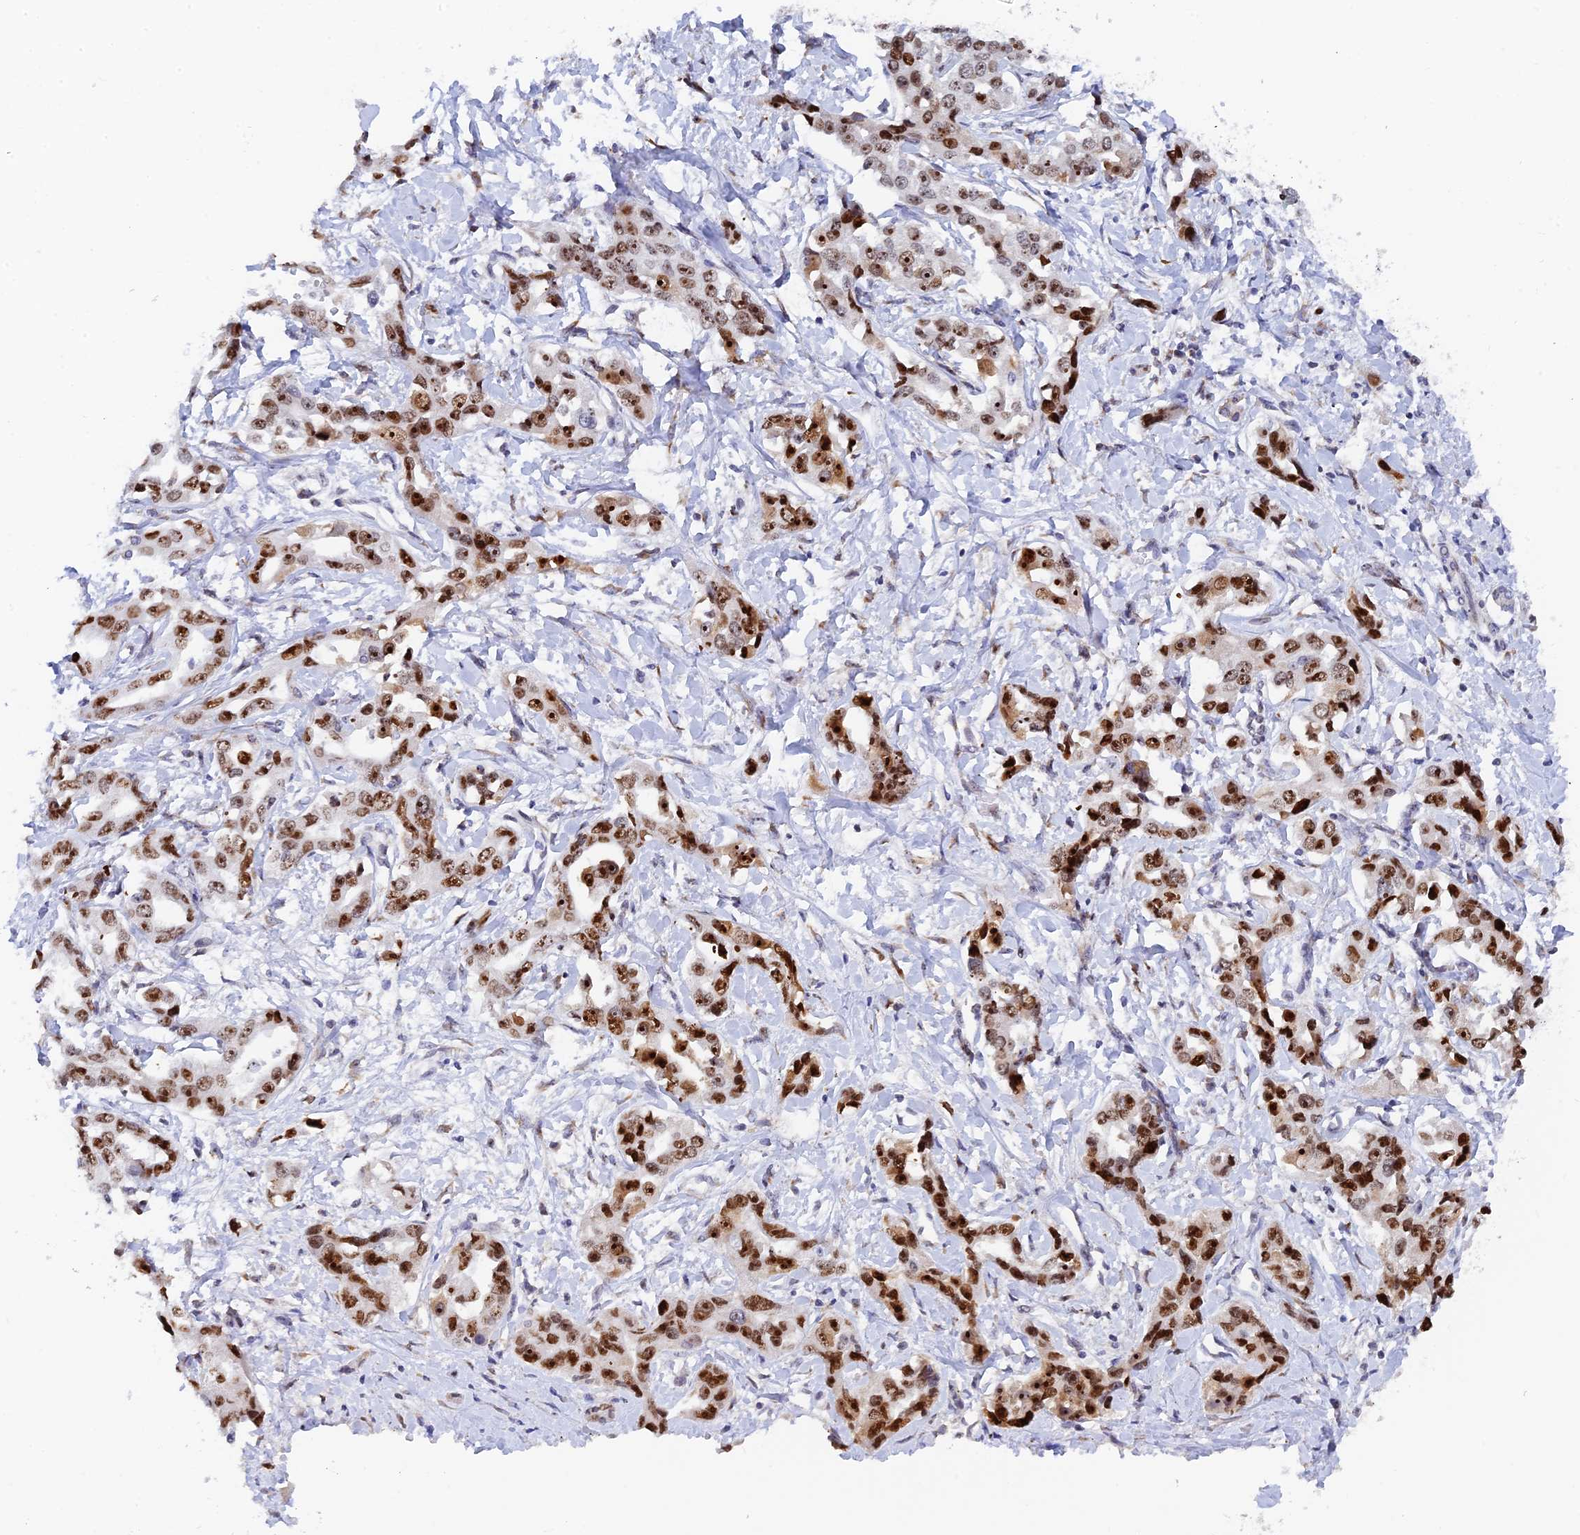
{"staining": {"intensity": "strong", "quantity": ">75%", "location": "nuclear"}, "tissue": "liver cancer", "cell_type": "Tumor cells", "image_type": "cancer", "snomed": [{"axis": "morphology", "description": "Cholangiocarcinoma"}, {"axis": "topography", "description": "Liver"}], "caption": "This histopathology image demonstrates immunohistochemistry staining of cholangiocarcinoma (liver), with high strong nuclear staining in approximately >75% of tumor cells.", "gene": "RSL1D1", "patient": {"sex": "male", "age": 59}}